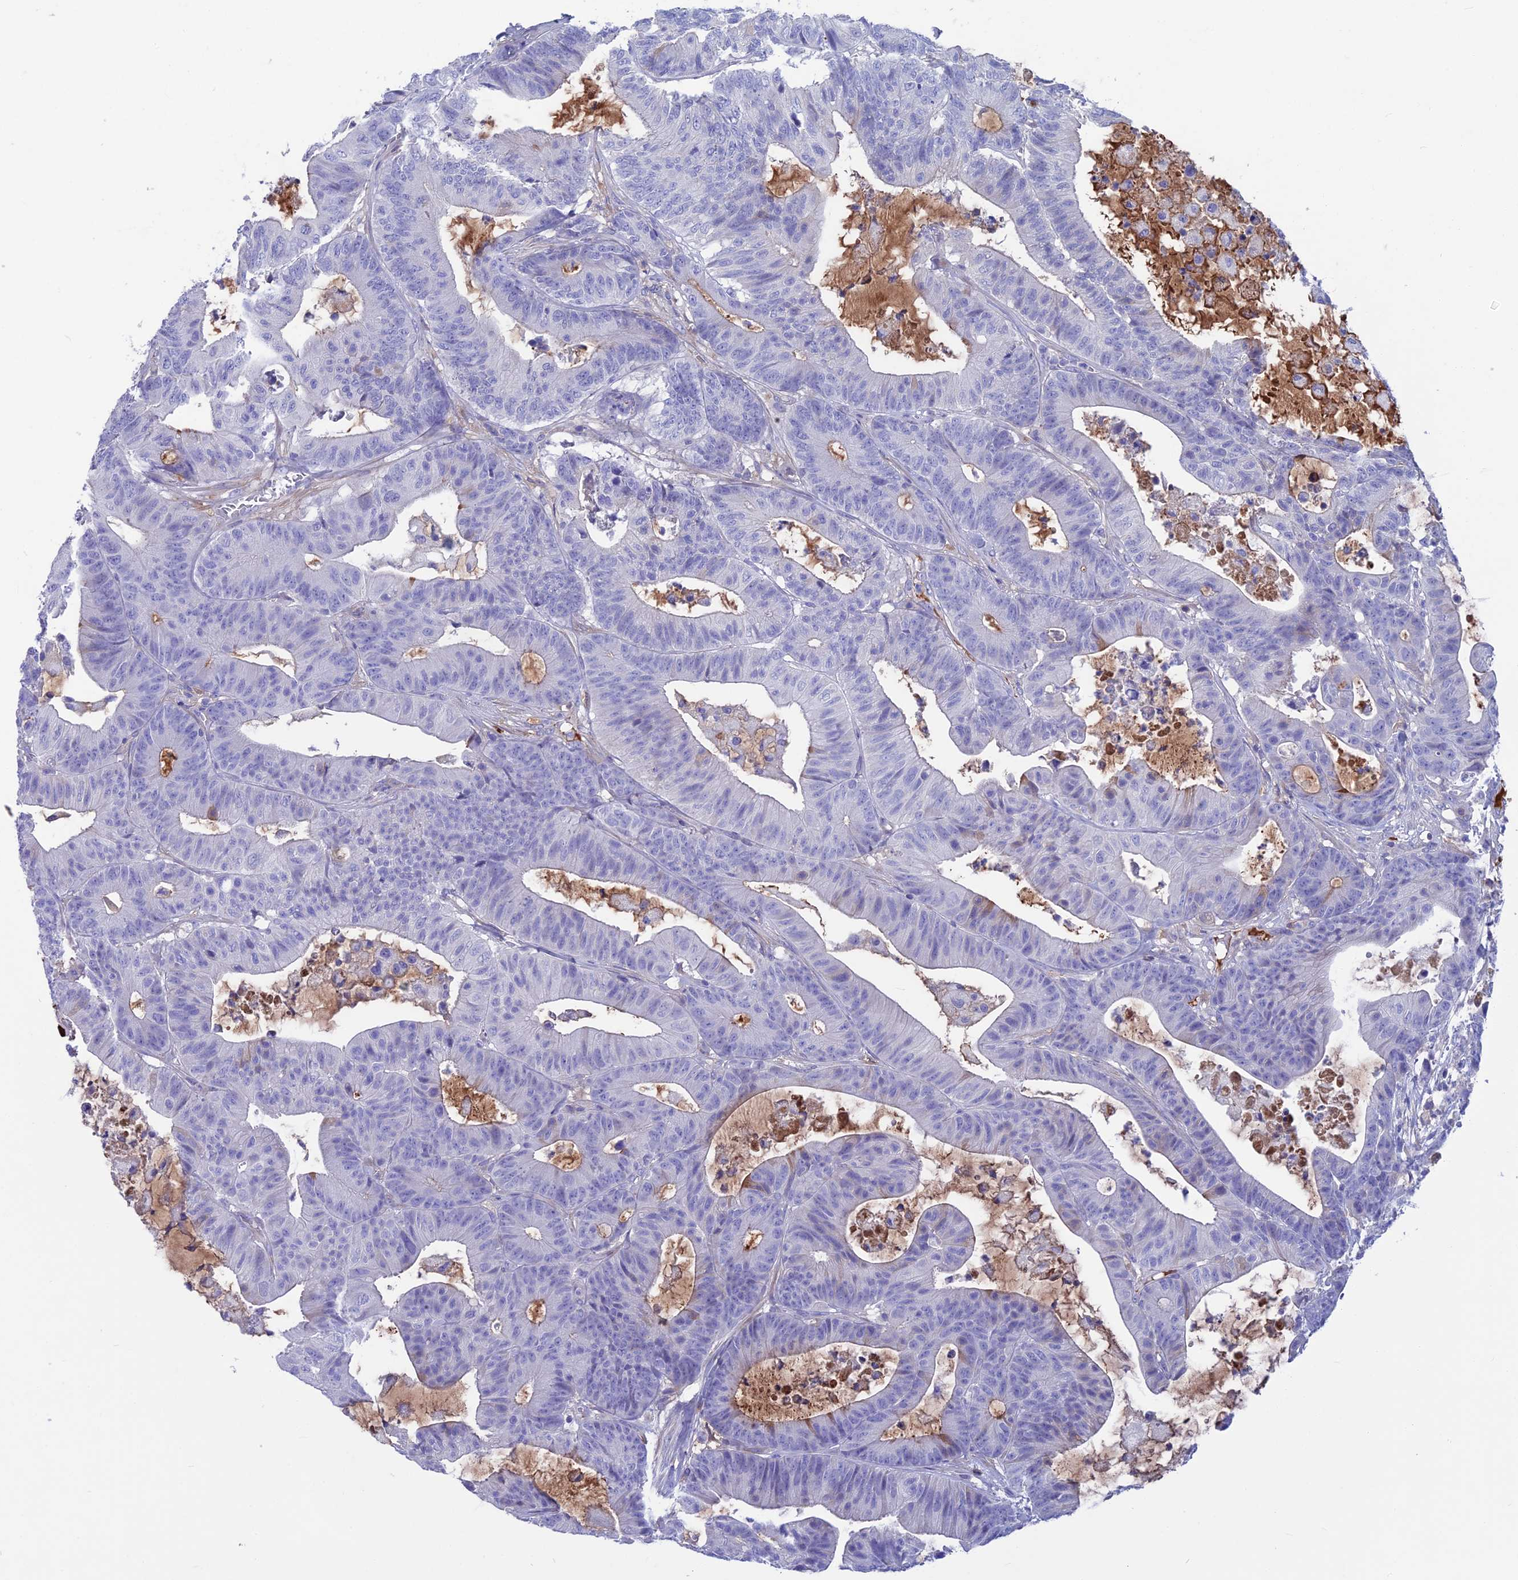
{"staining": {"intensity": "negative", "quantity": "none", "location": "none"}, "tissue": "colorectal cancer", "cell_type": "Tumor cells", "image_type": "cancer", "snomed": [{"axis": "morphology", "description": "Adenocarcinoma, NOS"}, {"axis": "topography", "description": "Colon"}], "caption": "Colorectal adenocarcinoma was stained to show a protein in brown. There is no significant positivity in tumor cells.", "gene": "SNAP91", "patient": {"sex": "female", "age": 84}}